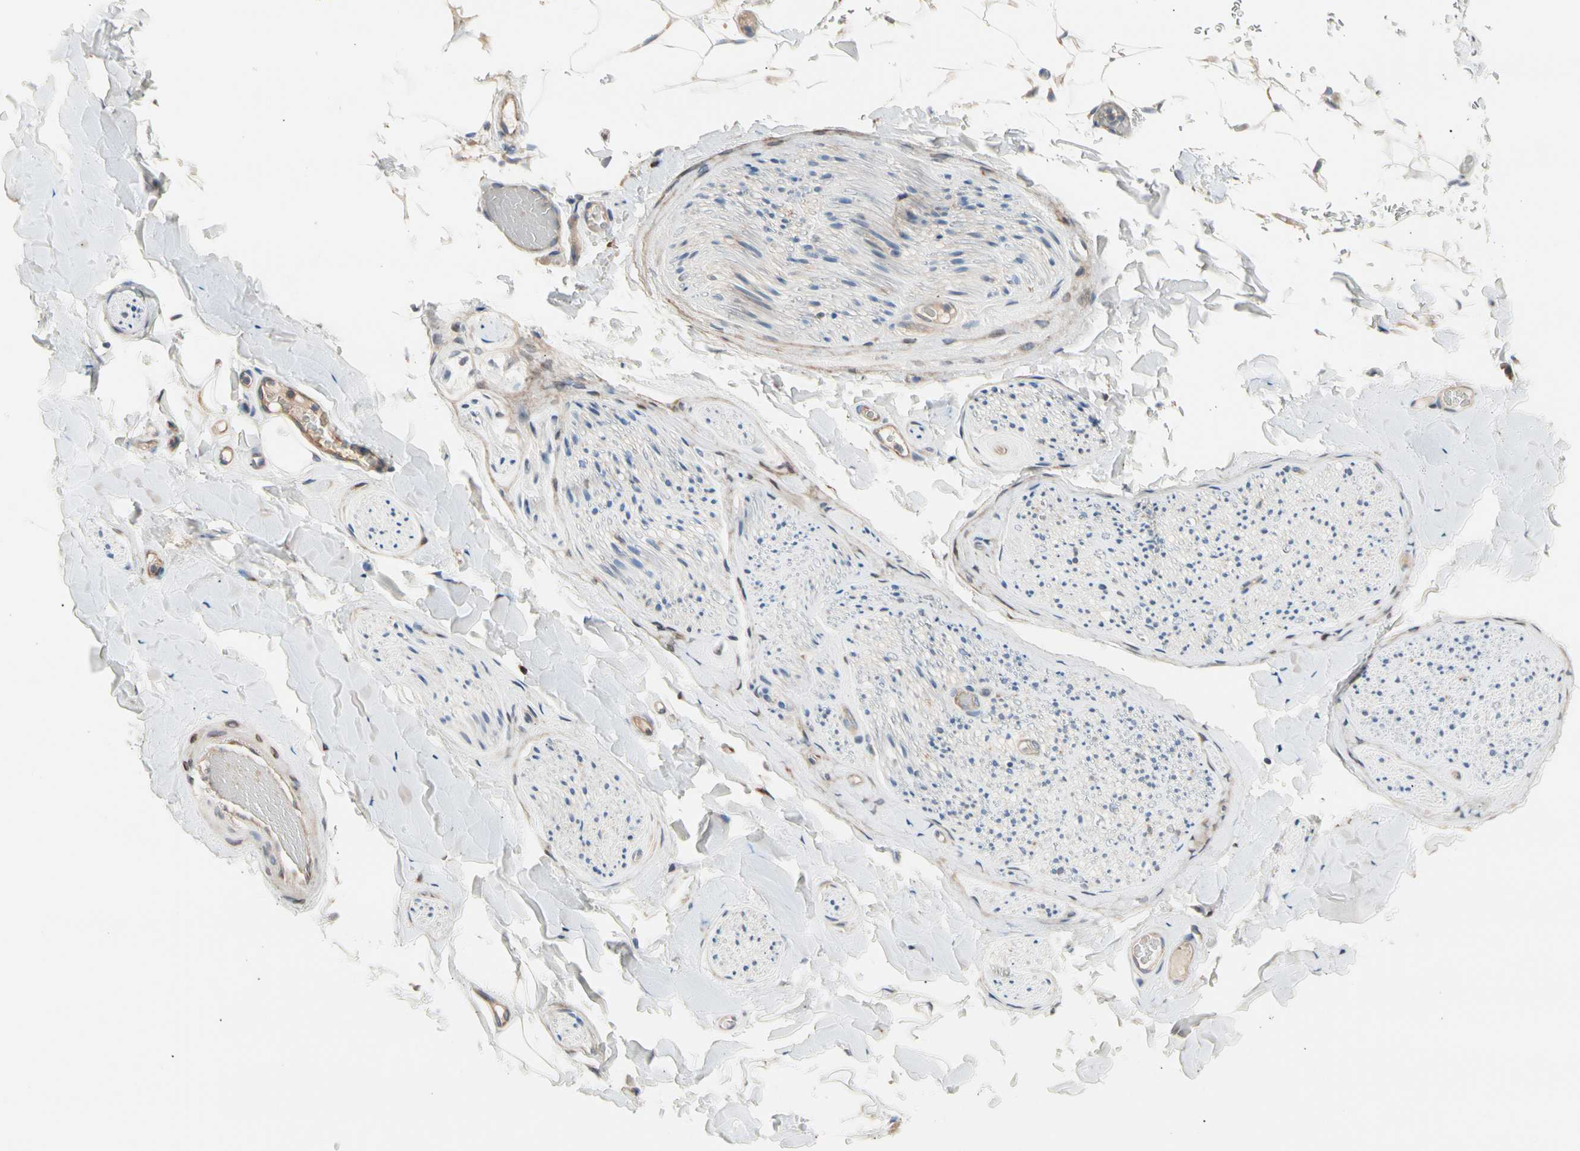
{"staining": {"intensity": "weak", "quantity": ">75%", "location": "cytoplasmic/membranous"}, "tissue": "adipose tissue", "cell_type": "Adipocytes", "image_type": "normal", "snomed": [{"axis": "morphology", "description": "Normal tissue, NOS"}, {"axis": "topography", "description": "Peripheral nerve tissue"}], "caption": "A high-resolution photomicrograph shows immunohistochemistry staining of benign adipose tissue, which reveals weak cytoplasmic/membranous staining in about >75% of adipocytes. Nuclei are stained in blue.", "gene": "MAP3K3", "patient": {"sex": "male", "age": 70}}